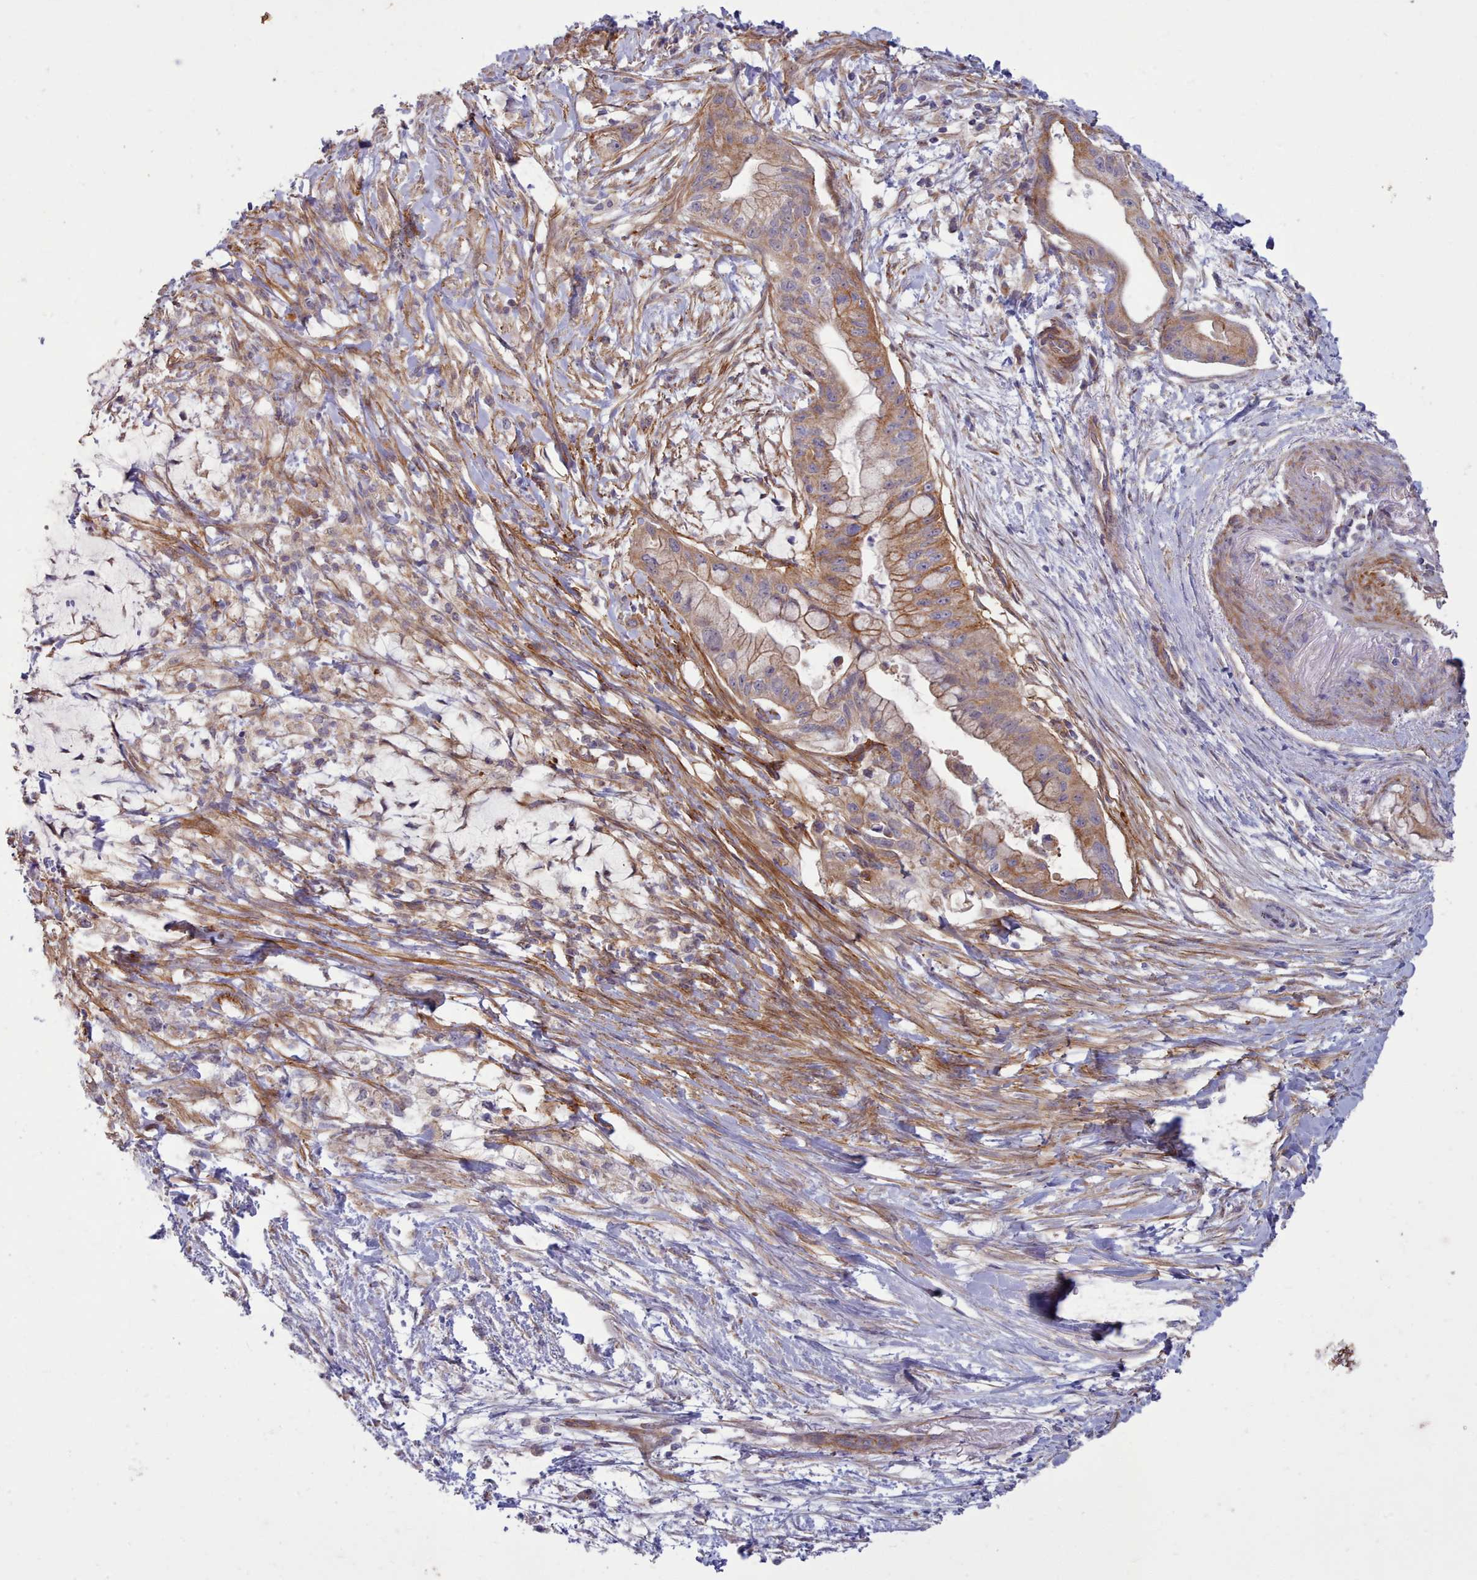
{"staining": {"intensity": "moderate", "quantity": ">75%", "location": "cytoplasmic/membranous"}, "tissue": "pancreatic cancer", "cell_type": "Tumor cells", "image_type": "cancer", "snomed": [{"axis": "morphology", "description": "Adenocarcinoma, NOS"}, {"axis": "topography", "description": "Pancreas"}], "caption": "About >75% of tumor cells in pancreatic adenocarcinoma reveal moderate cytoplasmic/membranous protein expression as visualized by brown immunohistochemical staining.", "gene": "MRPL21", "patient": {"sex": "male", "age": 48}}